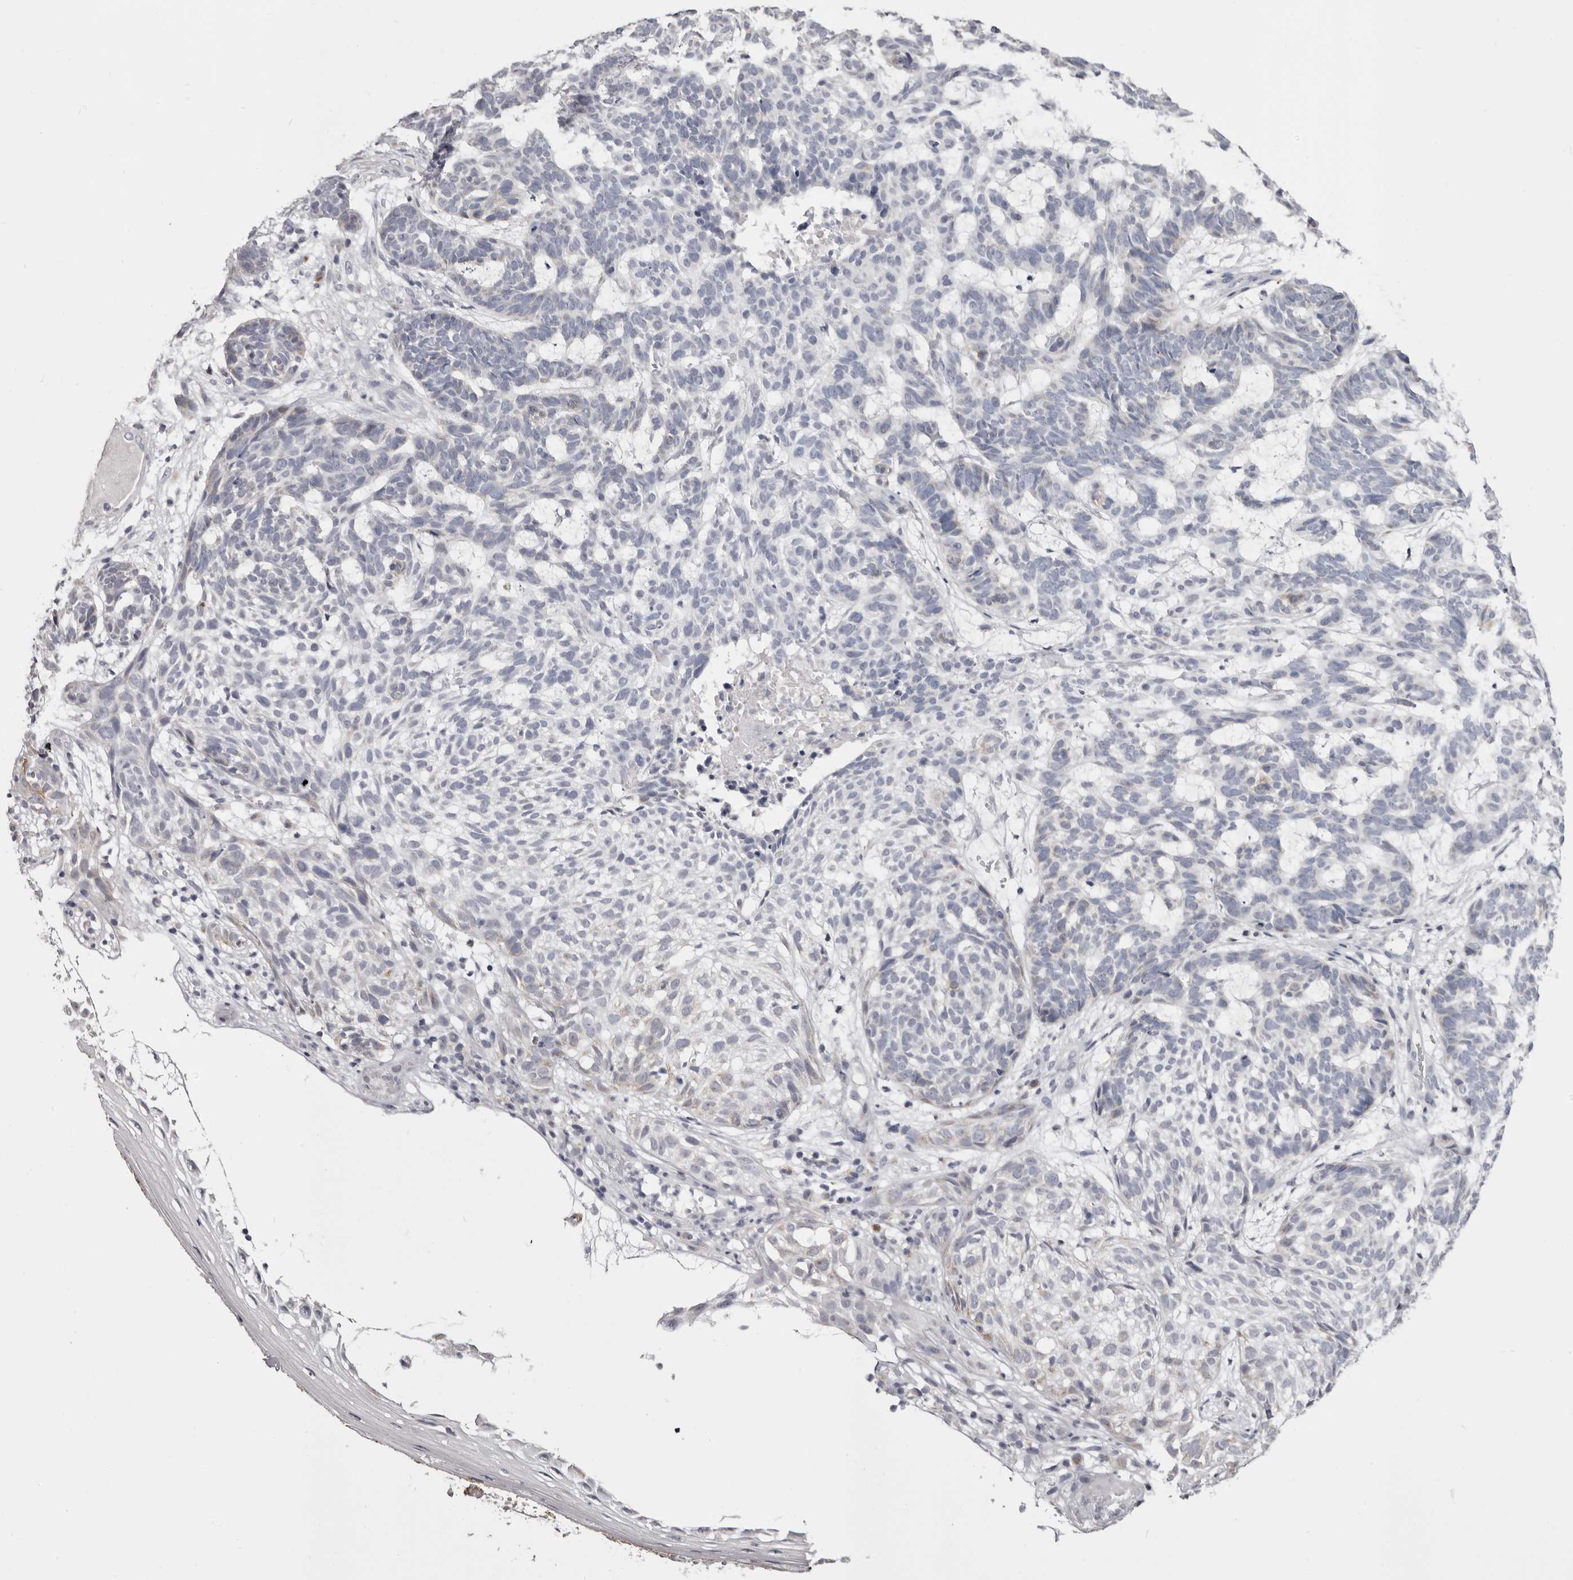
{"staining": {"intensity": "negative", "quantity": "none", "location": "none"}, "tissue": "skin cancer", "cell_type": "Tumor cells", "image_type": "cancer", "snomed": [{"axis": "morphology", "description": "Basal cell carcinoma"}, {"axis": "topography", "description": "Skin"}], "caption": "Skin cancer (basal cell carcinoma) was stained to show a protein in brown. There is no significant expression in tumor cells.", "gene": "CASQ1", "patient": {"sex": "male", "age": 85}}